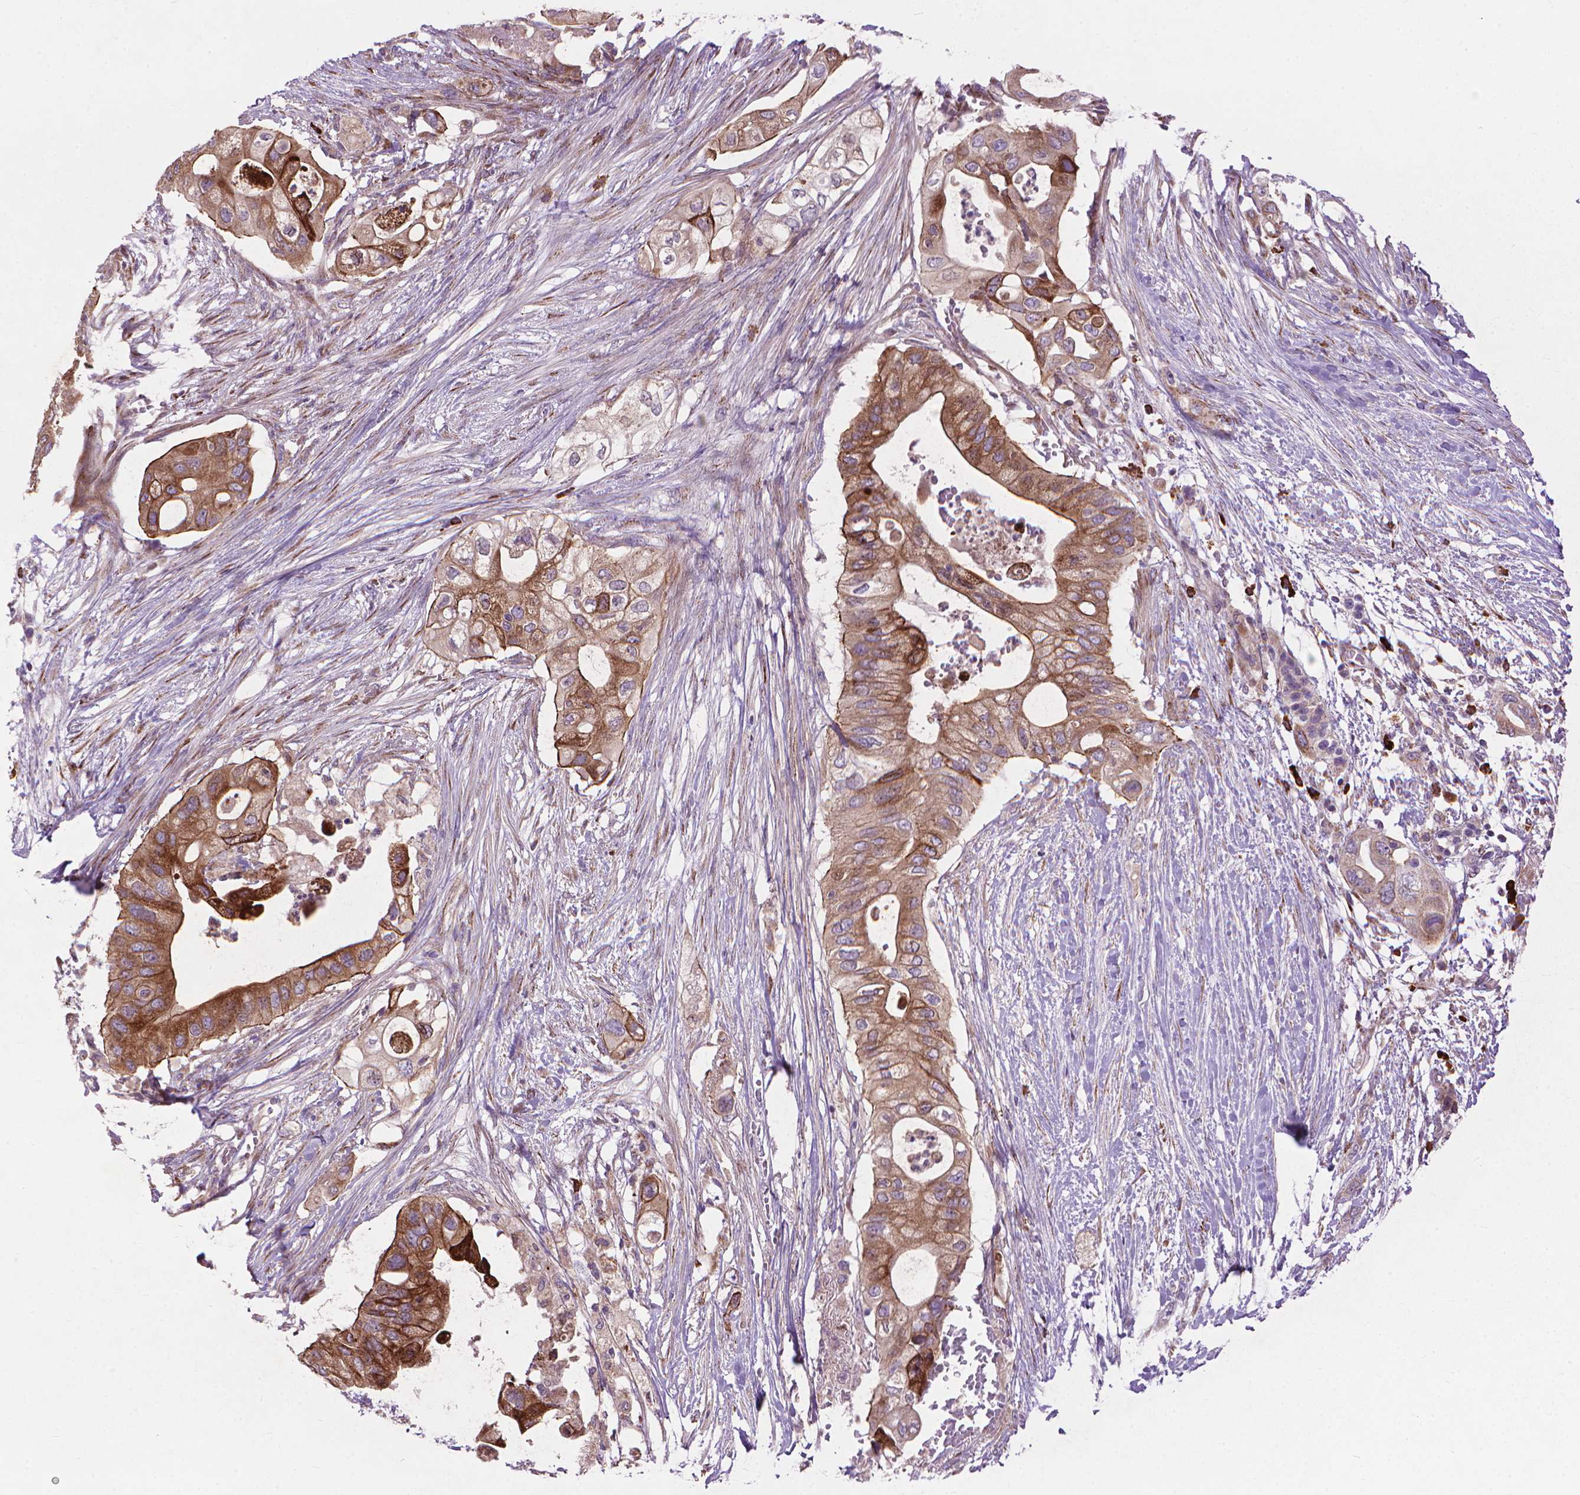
{"staining": {"intensity": "moderate", "quantity": ">75%", "location": "cytoplasmic/membranous"}, "tissue": "pancreatic cancer", "cell_type": "Tumor cells", "image_type": "cancer", "snomed": [{"axis": "morphology", "description": "Adenocarcinoma, NOS"}, {"axis": "topography", "description": "Pancreas"}], "caption": "DAB immunohistochemical staining of pancreatic adenocarcinoma reveals moderate cytoplasmic/membranous protein staining in about >75% of tumor cells.", "gene": "MYH14", "patient": {"sex": "female", "age": 72}}